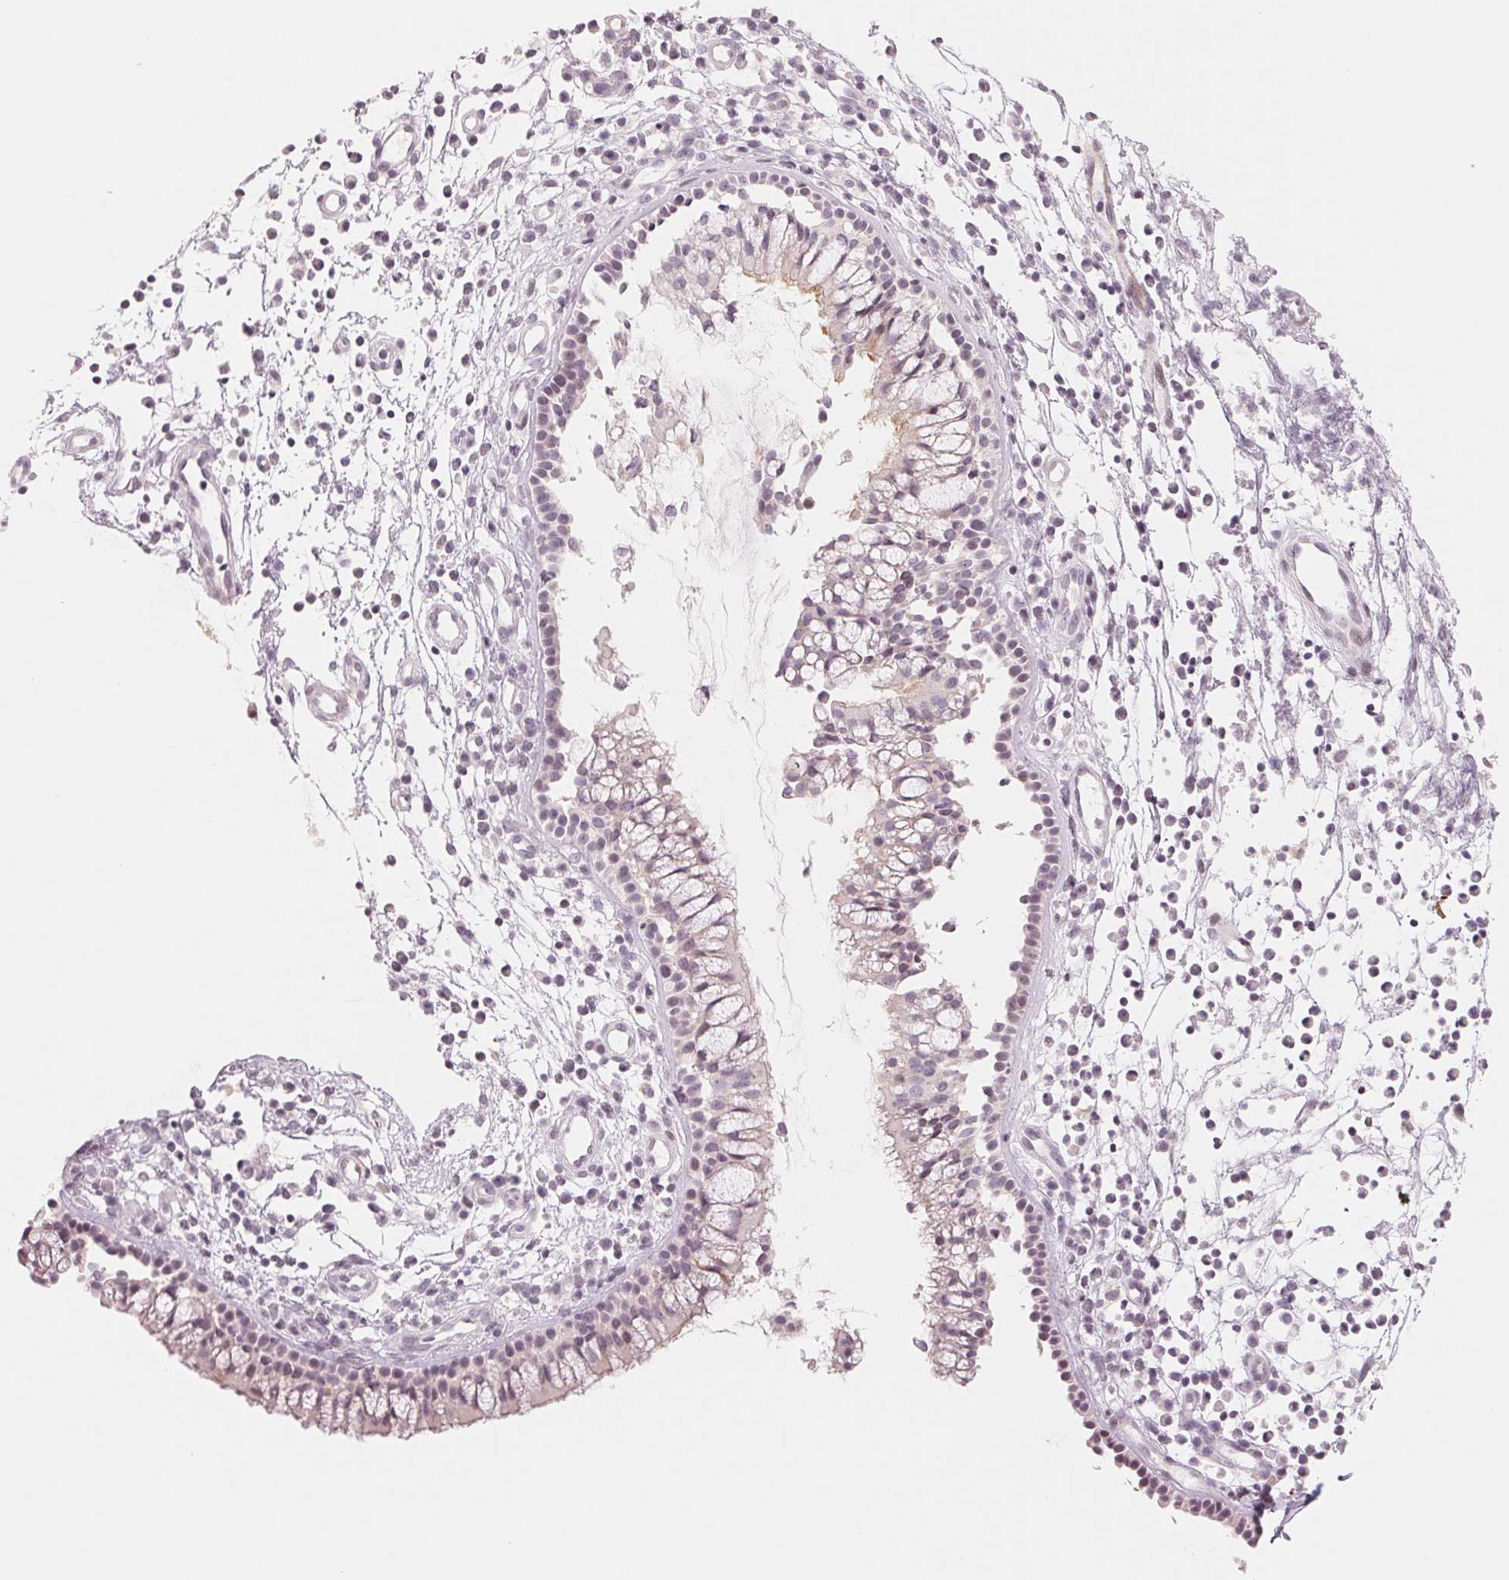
{"staining": {"intensity": "weak", "quantity": "<25%", "location": "cytoplasmic/membranous"}, "tissue": "nasopharynx", "cell_type": "Respiratory epithelial cells", "image_type": "normal", "snomed": [{"axis": "morphology", "description": "Normal tissue, NOS"}, {"axis": "topography", "description": "Nasopharynx"}], "caption": "Immunohistochemistry (IHC) image of unremarkable nasopharynx stained for a protein (brown), which reveals no positivity in respiratory epithelial cells.", "gene": "SLC17A4", "patient": {"sex": "male", "age": 77}}